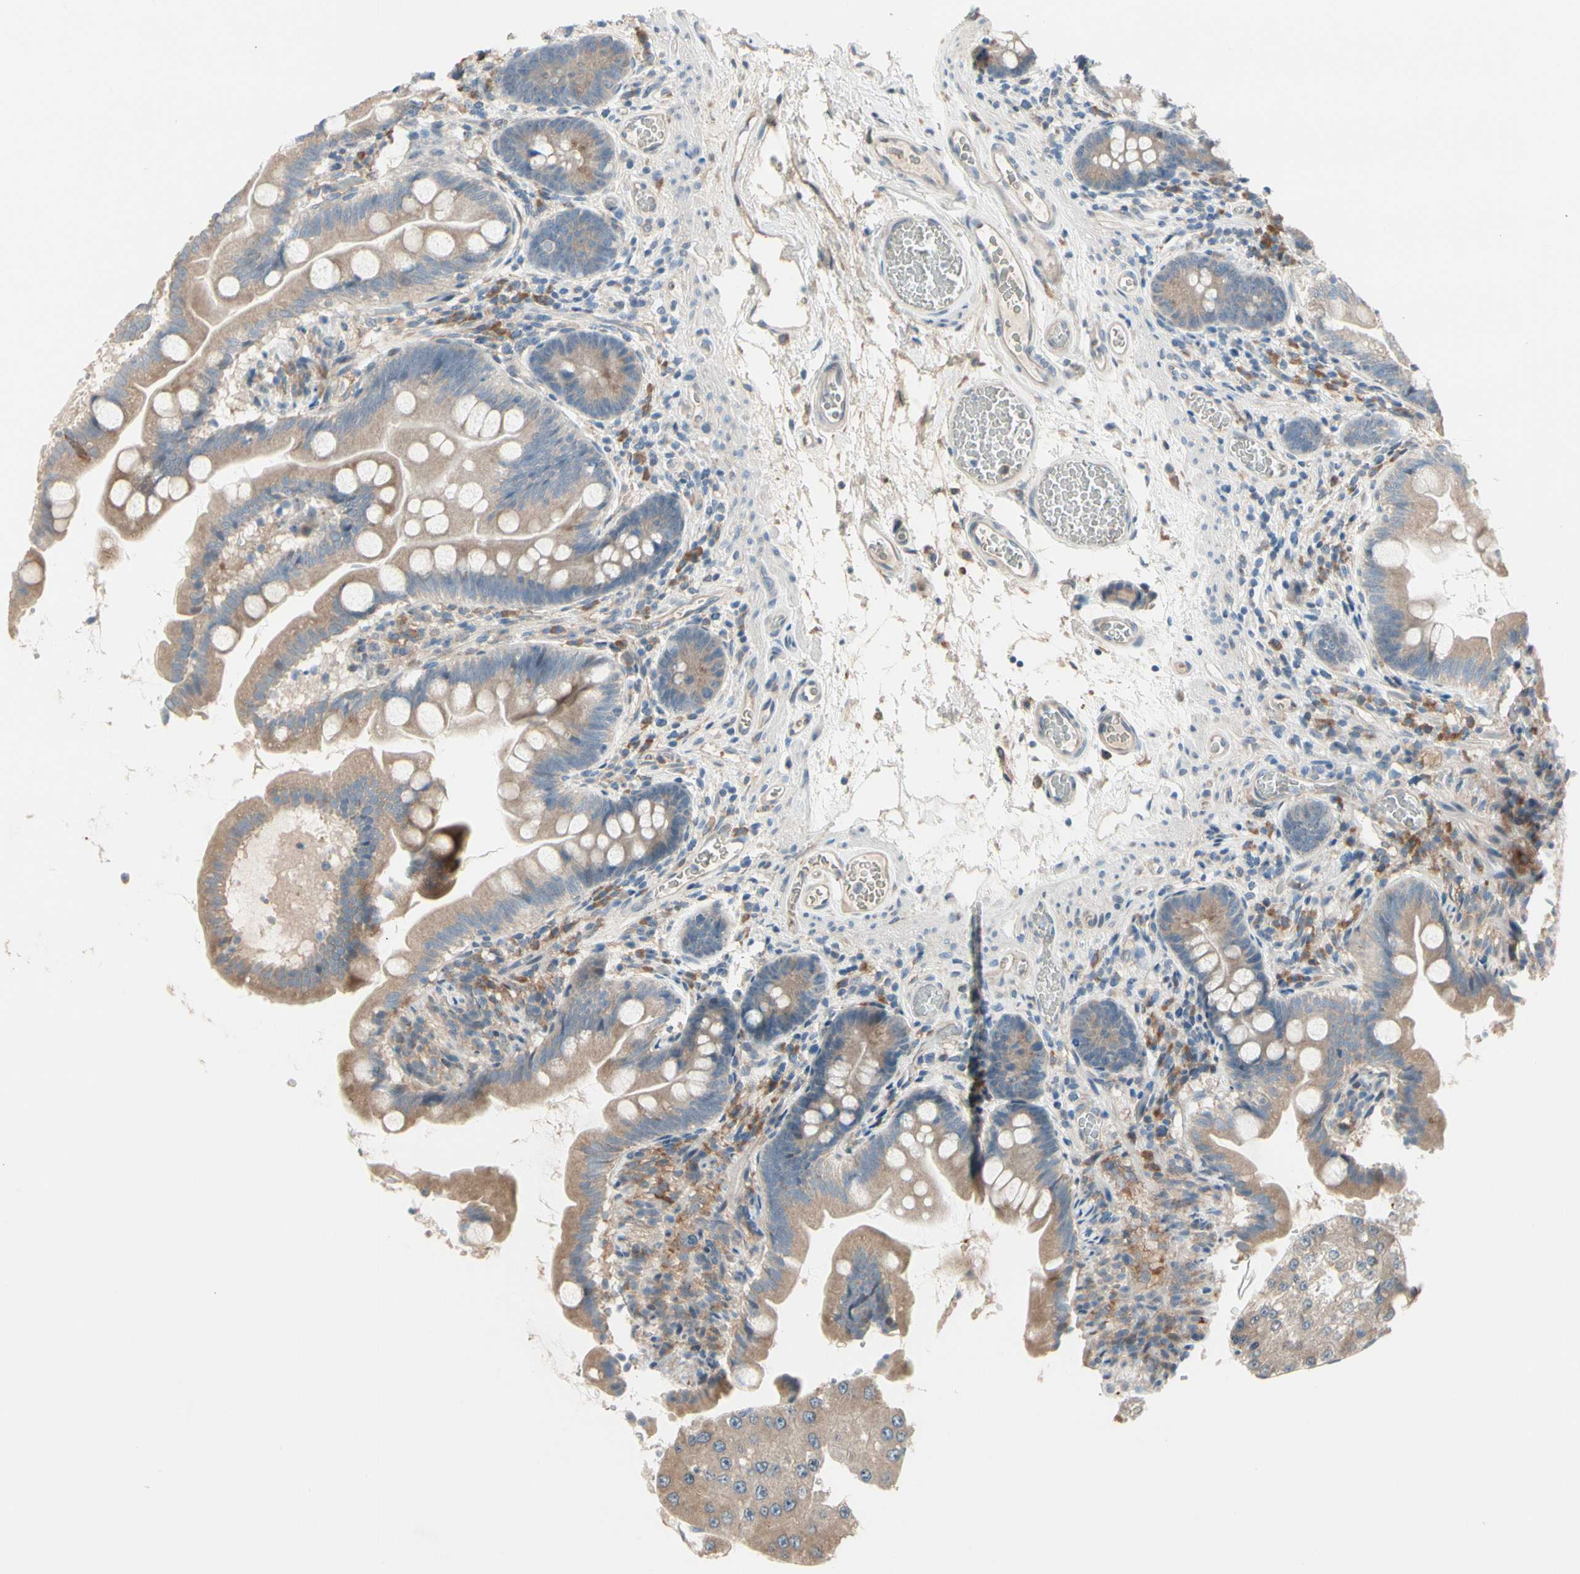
{"staining": {"intensity": "weak", "quantity": ">75%", "location": "cytoplasmic/membranous"}, "tissue": "small intestine", "cell_type": "Glandular cells", "image_type": "normal", "snomed": [{"axis": "morphology", "description": "Normal tissue, NOS"}, {"axis": "topography", "description": "Small intestine"}], "caption": "Glandular cells show weak cytoplasmic/membranous expression in about >75% of cells in unremarkable small intestine. The staining was performed using DAB, with brown indicating positive protein expression. Nuclei are stained blue with hematoxylin.", "gene": "SNX29", "patient": {"sex": "female", "age": 56}}